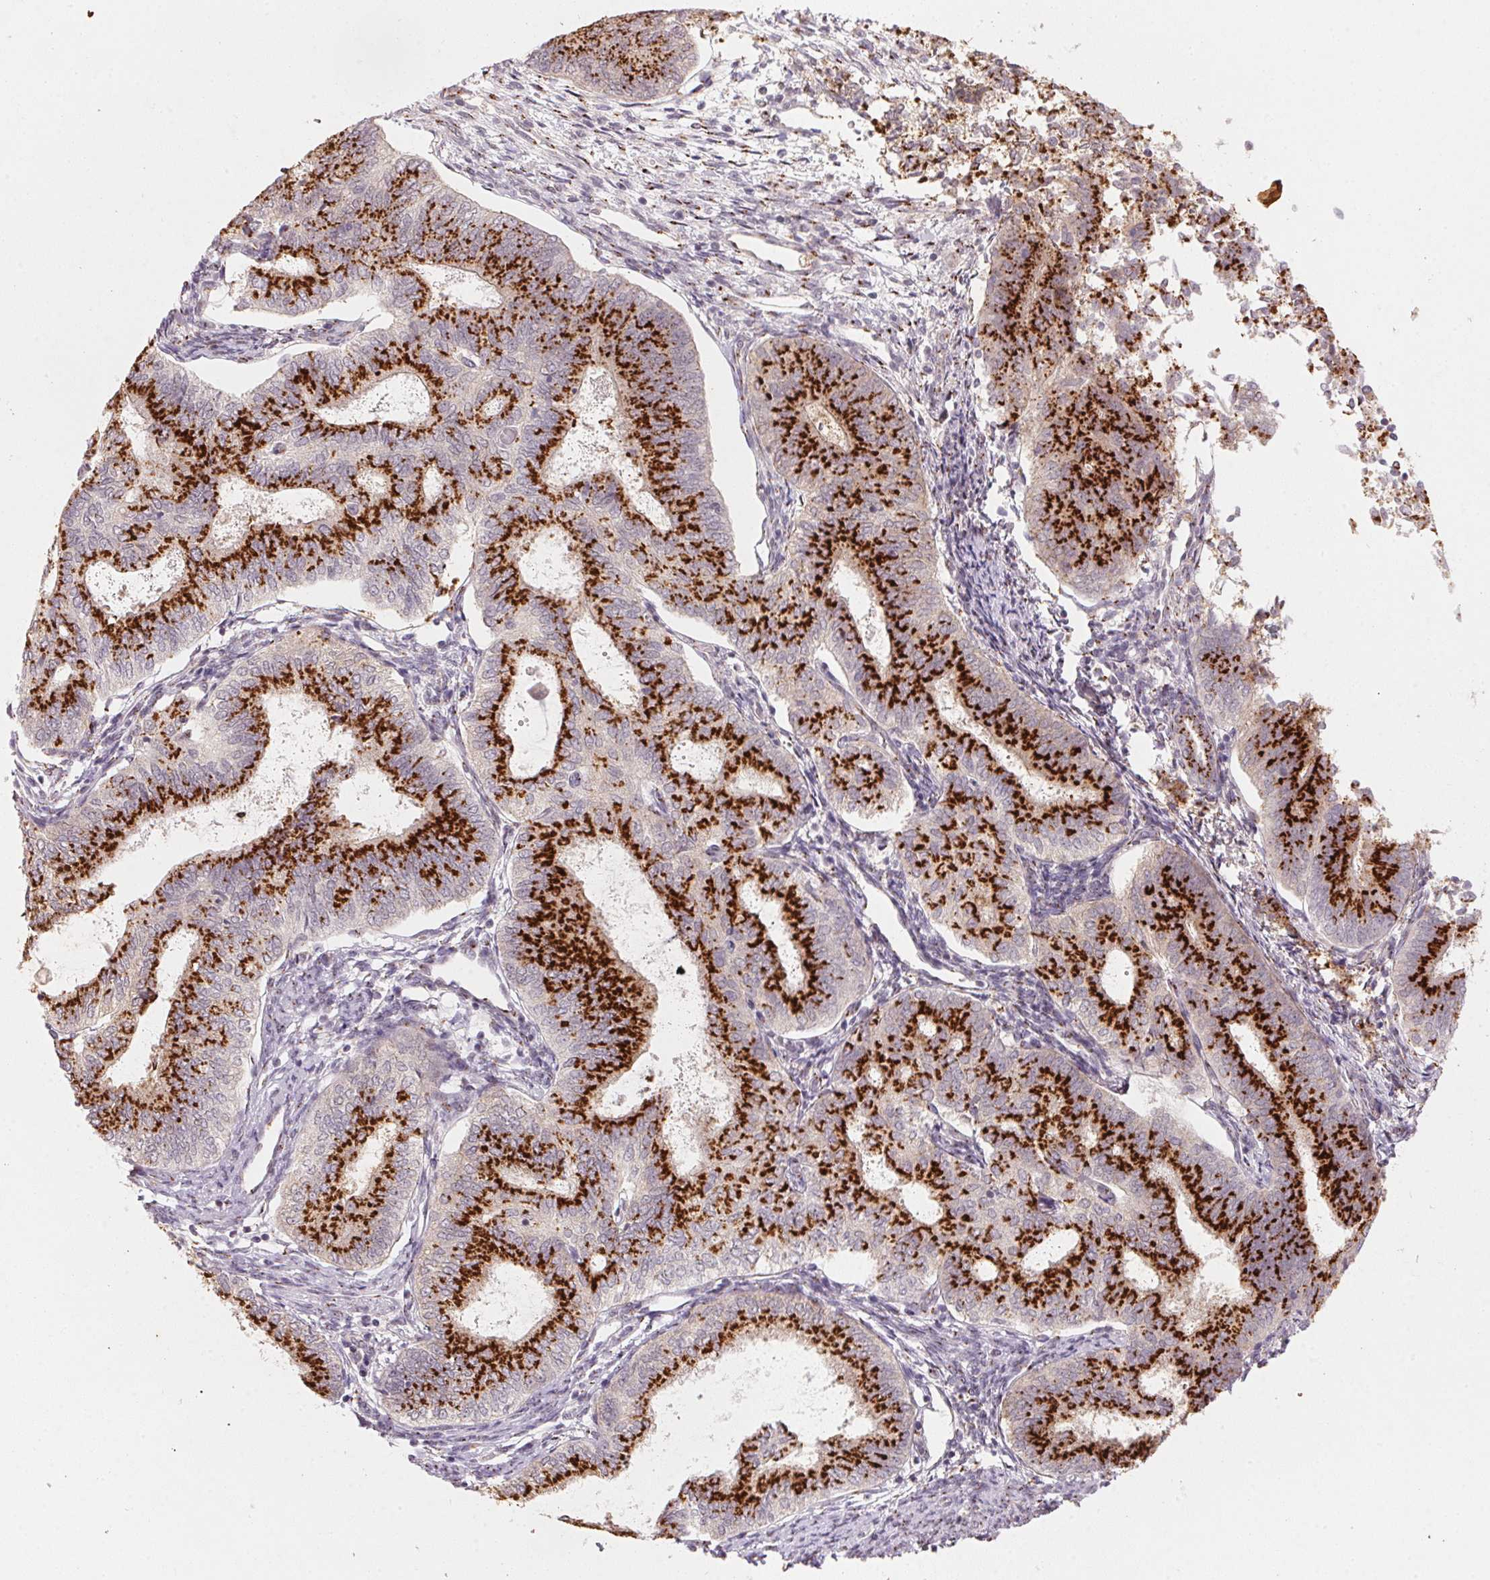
{"staining": {"intensity": "strong", "quantity": ">75%", "location": "cytoplasmic/membranous"}, "tissue": "endometrial cancer", "cell_type": "Tumor cells", "image_type": "cancer", "snomed": [{"axis": "morphology", "description": "Adenocarcinoma, NOS"}, {"axis": "topography", "description": "Endometrium"}], "caption": "Adenocarcinoma (endometrial) tissue exhibits strong cytoplasmic/membranous expression in approximately >75% of tumor cells, visualized by immunohistochemistry.", "gene": "RAB22A", "patient": {"sex": "female", "age": 65}}